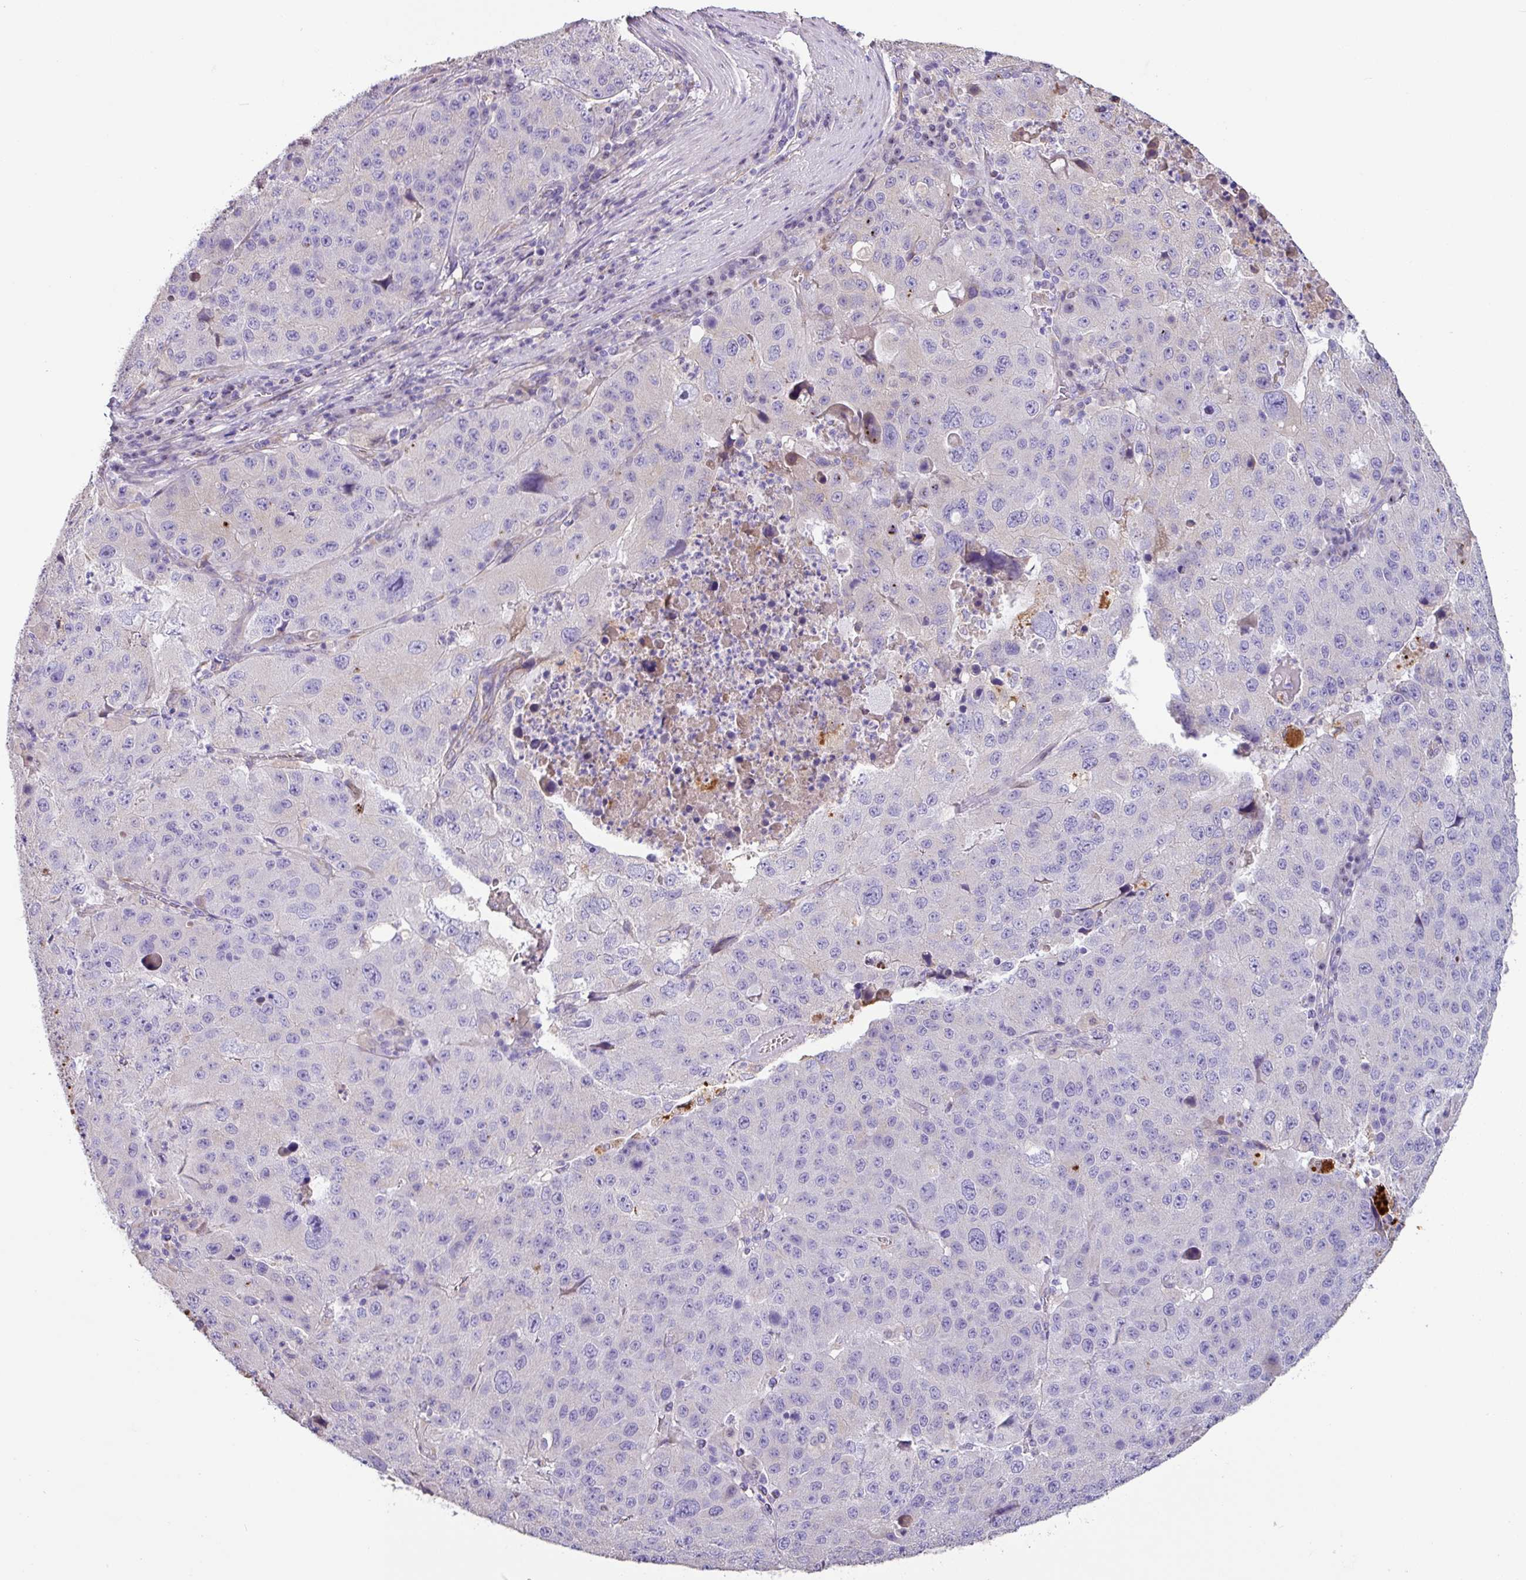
{"staining": {"intensity": "negative", "quantity": "none", "location": "none"}, "tissue": "stomach cancer", "cell_type": "Tumor cells", "image_type": "cancer", "snomed": [{"axis": "morphology", "description": "Adenocarcinoma, NOS"}, {"axis": "topography", "description": "Stomach"}], "caption": "The immunohistochemistry image has no significant expression in tumor cells of adenocarcinoma (stomach) tissue.", "gene": "ZG16", "patient": {"sex": "male", "age": 71}}